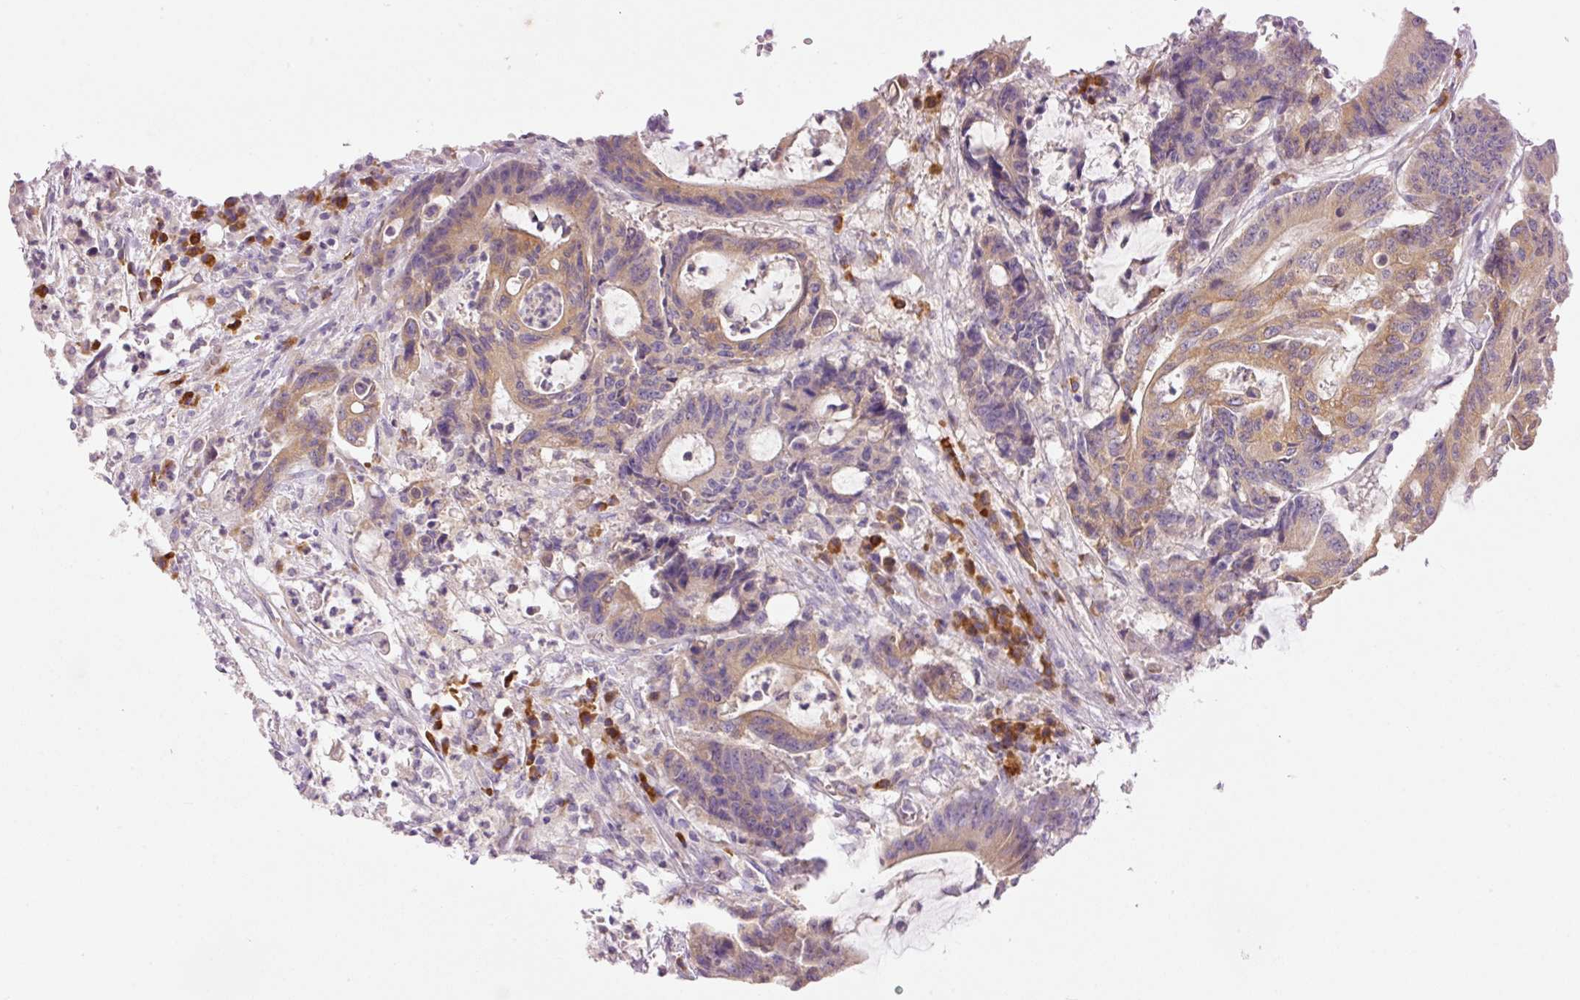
{"staining": {"intensity": "moderate", "quantity": "25%-75%", "location": "cytoplasmic/membranous"}, "tissue": "colorectal cancer", "cell_type": "Tumor cells", "image_type": "cancer", "snomed": [{"axis": "morphology", "description": "Adenocarcinoma, NOS"}, {"axis": "topography", "description": "Colon"}], "caption": "Brown immunohistochemical staining in adenocarcinoma (colorectal) demonstrates moderate cytoplasmic/membranous expression in approximately 25%-75% of tumor cells.", "gene": "PNPLA5", "patient": {"sex": "female", "age": 84}}